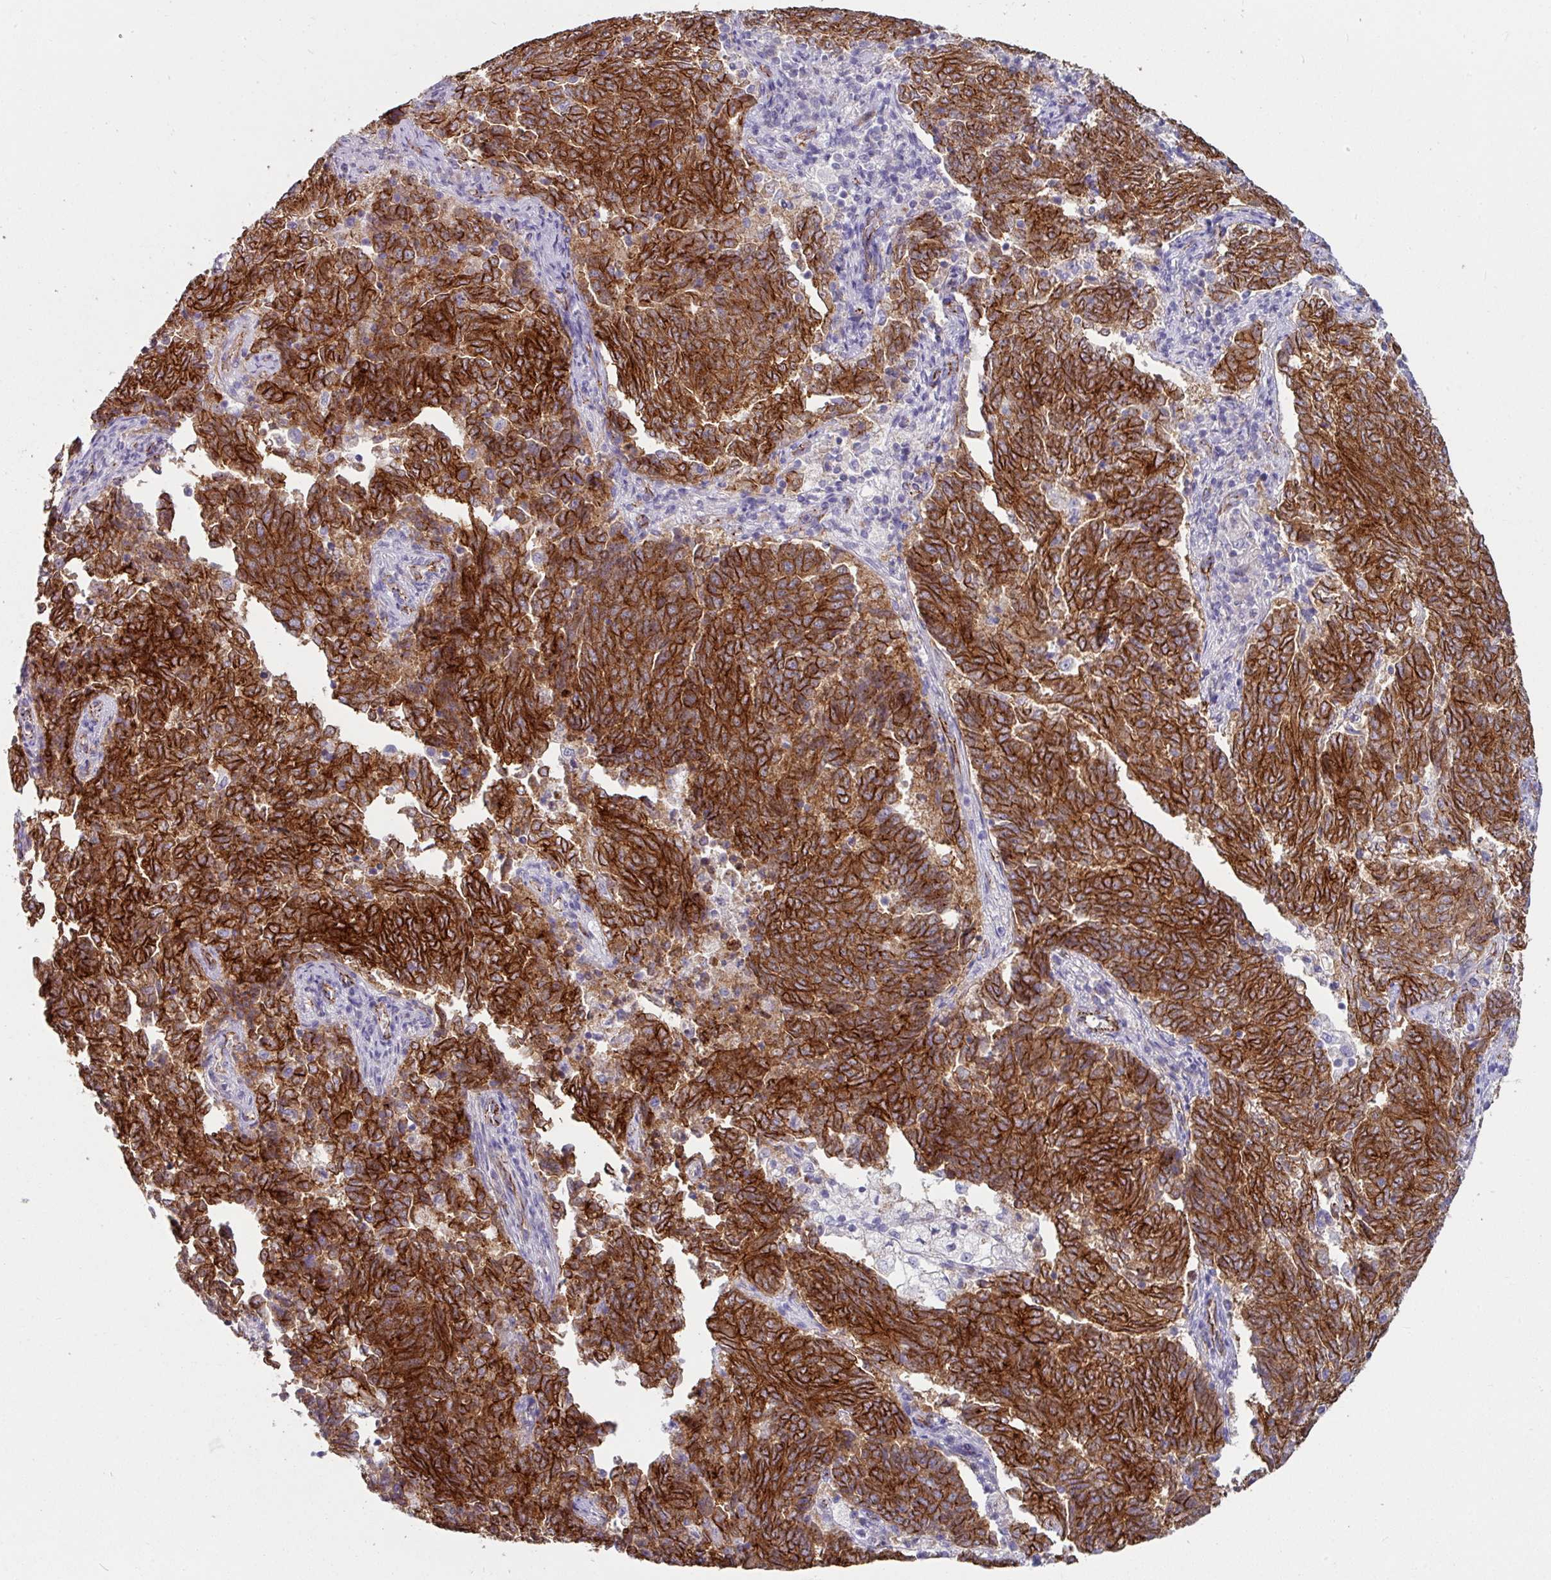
{"staining": {"intensity": "strong", "quantity": ">75%", "location": "cytoplasmic/membranous"}, "tissue": "endometrial cancer", "cell_type": "Tumor cells", "image_type": "cancer", "snomed": [{"axis": "morphology", "description": "Adenocarcinoma, NOS"}, {"axis": "topography", "description": "Endometrium"}], "caption": "Immunohistochemical staining of human adenocarcinoma (endometrial) reveals high levels of strong cytoplasmic/membranous protein positivity in about >75% of tumor cells.", "gene": "JUP", "patient": {"sex": "female", "age": 80}}